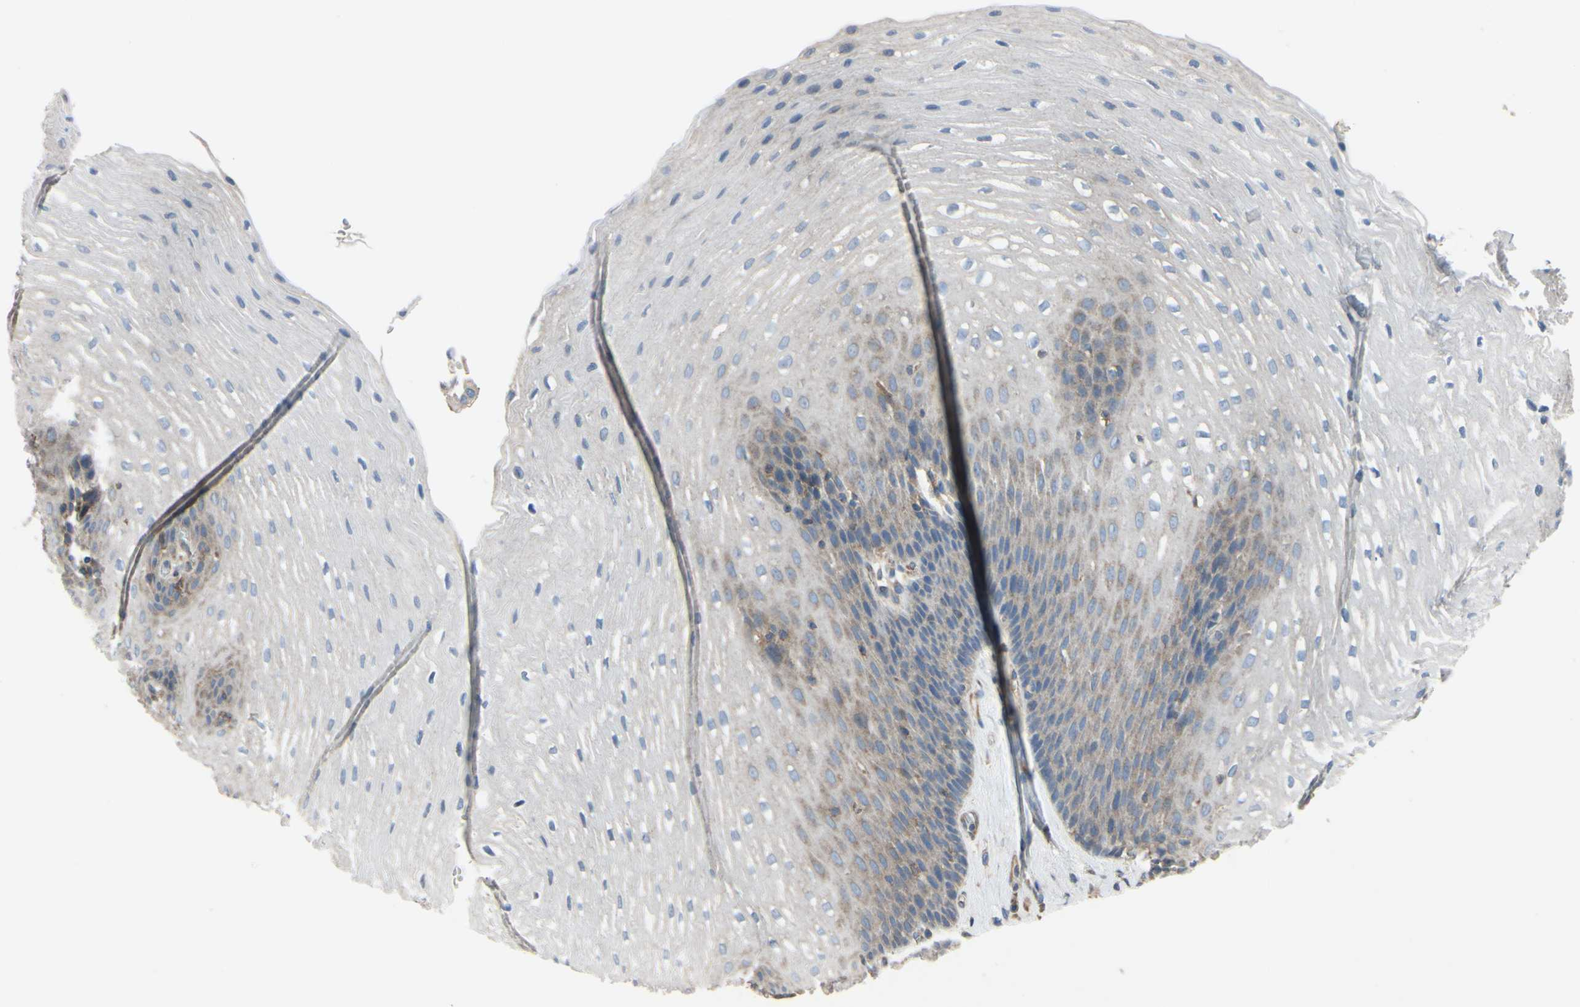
{"staining": {"intensity": "weak", "quantity": "<25%", "location": "cytoplasmic/membranous"}, "tissue": "esophagus", "cell_type": "Squamous epithelial cells", "image_type": "normal", "snomed": [{"axis": "morphology", "description": "Normal tissue, NOS"}, {"axis": "topography", "description": "Esophagus"}], "caption": "An immunohistochemistry (IHC) micrograph of unremarkable esophagus is shown. There is no staining in squamous epithelial cells of esophagus.", "gene": "BECN1", "patient": {"sex": "male", "age": 48}}